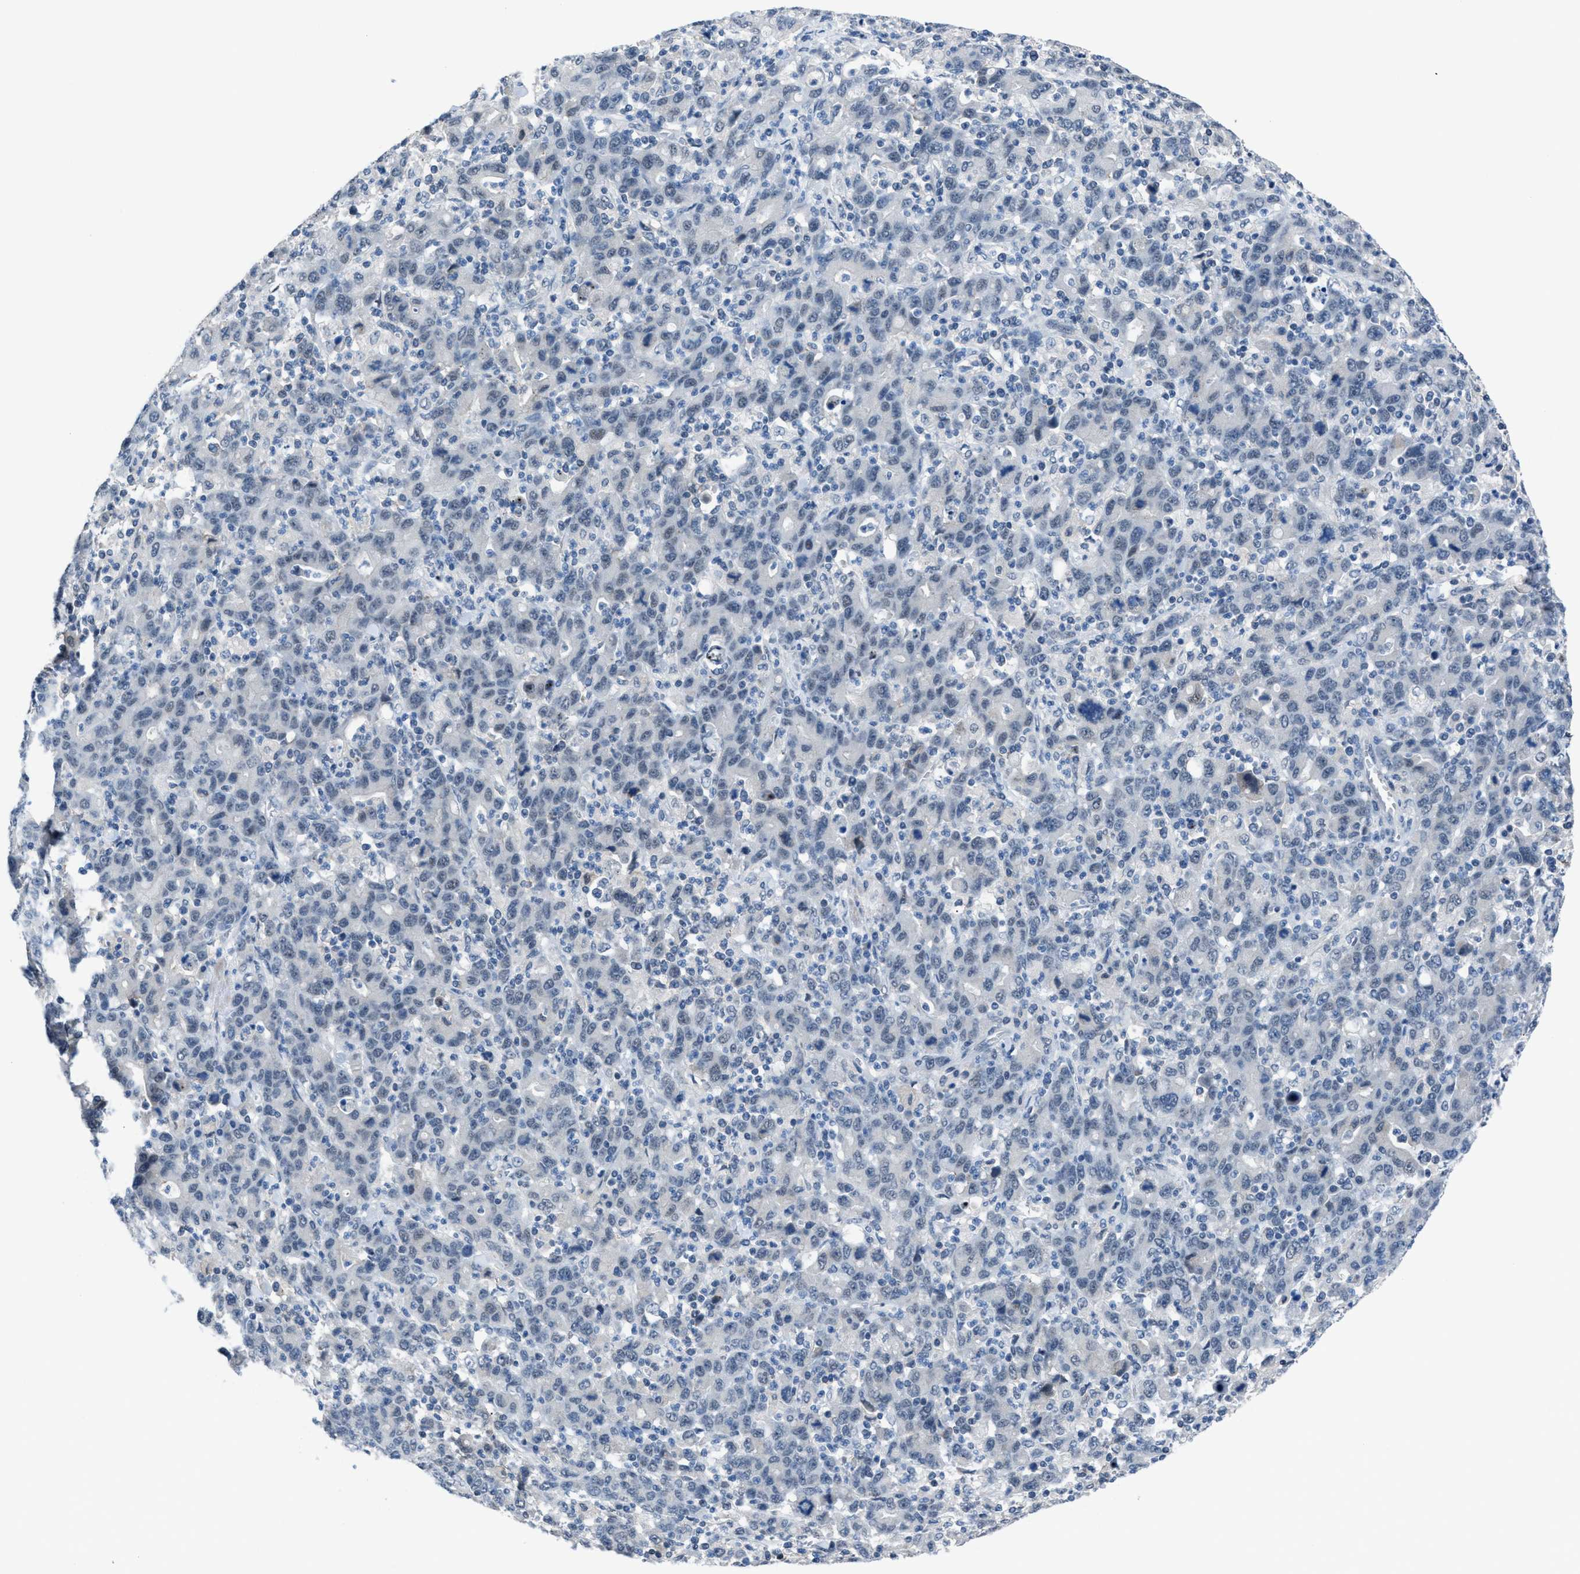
{"staining": {"intensity": "negative", "quantity": "none", "location": "none"}, "tissue": "stomach cancer", "cell_type": "Tumor cells", "image_type": "cancer", "snomed": [{"axis": "morphology", "description": "Adenocarcinoma, NOS"}, {"axis": "topography", "description": "Stomach, upper"}], "caption": "Tumor cells show no significant positivity in stomach cancer (adenocarcinoma).", "gene": "ANAPC11", "patient": {"sex": "male", "age": 69}}